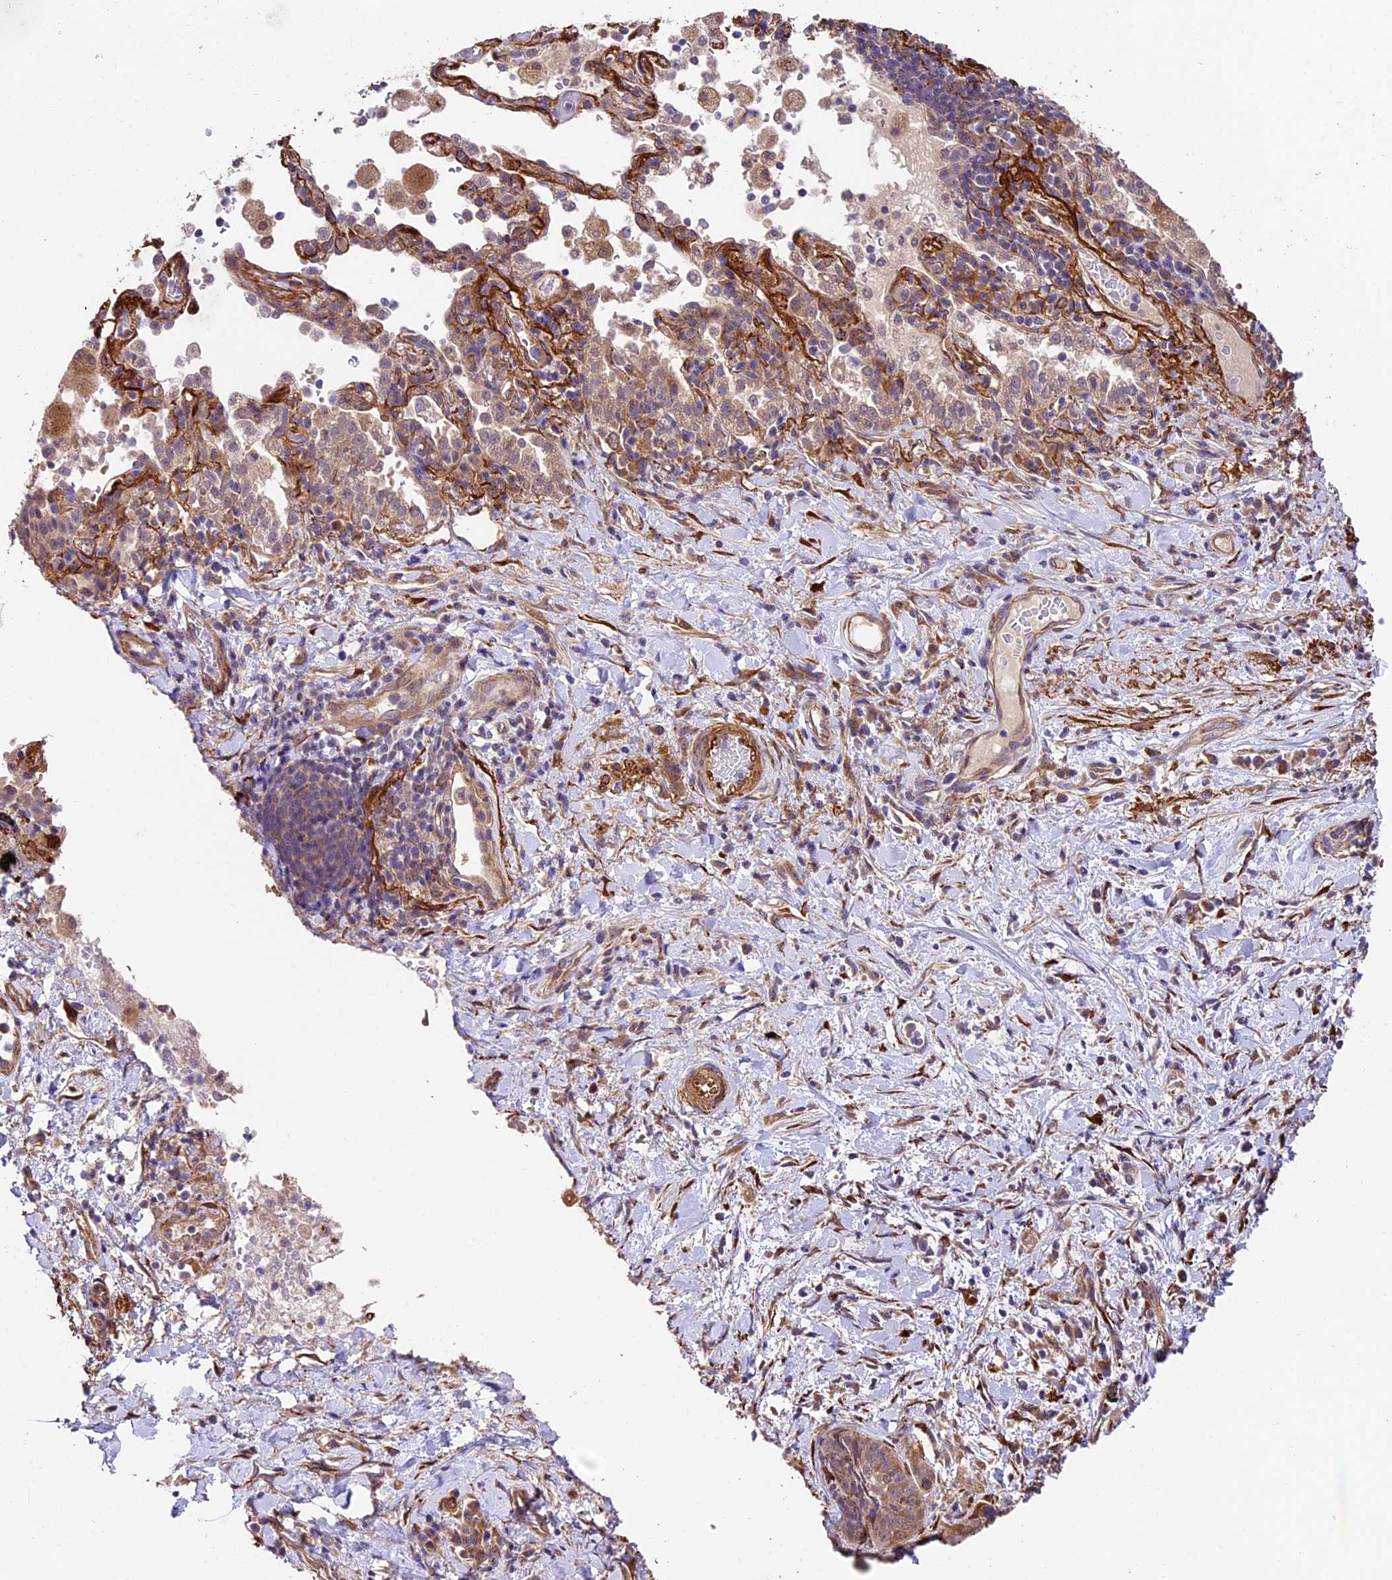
{"staining": {"intensity": "moderate", "quantity": ">75%", "location": "cytoplasmic/membranous"}, "tissue": "adipose tissue", "cell_type": "Adipocytes", "image_type": "normal", "snomed": [{"axis": "morphology", "description": "Normal tissue, NOS"}, {"axis": "morphology", "description": "Squamous cell carcinoma, NOS"}, {"axis": "topography", "description": "Bronchus"}, {"axis": "topography", "description": "Lung"}], "caption": "This image reveals immunohistochemistry (IHC) staining of benign adipose tissue, with medium moderate cytoplasmic/membranous expression in approximately >75% of adipocytes.", "gene": "LSM7", "patient": {"sex": "male", "age": 64}}